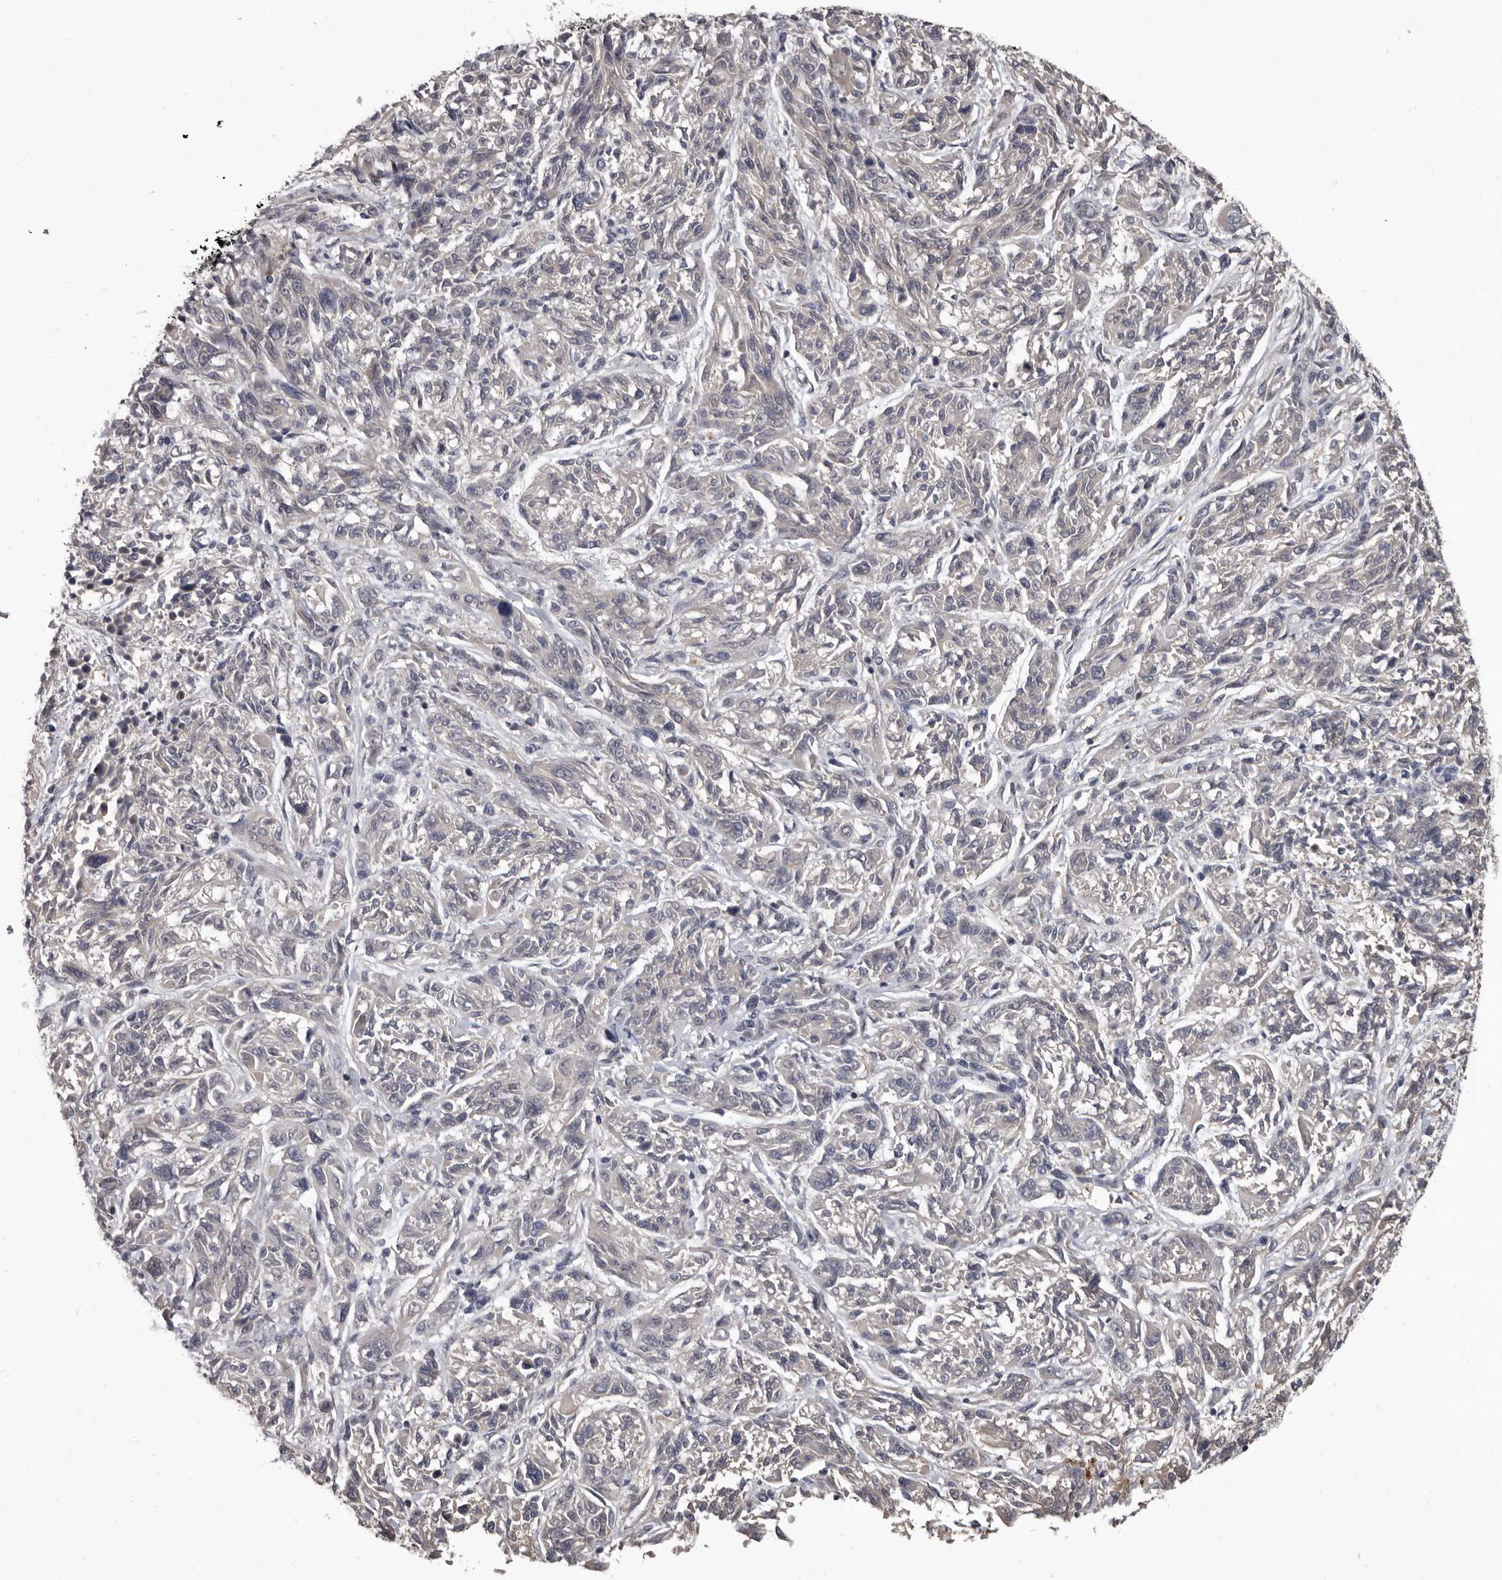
{"staining": {"intensity": "negative", "quantity": "none", "location": "none"}, "tissue": "melanoma", "cell_type": "Tumor cells", "image_type": "cancer", "snomed": [{"axis": "morphology", "description": "Malignant melanoma, NOS"}, {"axis": "topography", "description": "Skin"}], "caption": "Immunohistochemical staining of human malignant melanoma displays no significant positivity in tumor cells.", "gene": "ALDH5A1", "patient": {"sex": "male", "age": 53}}